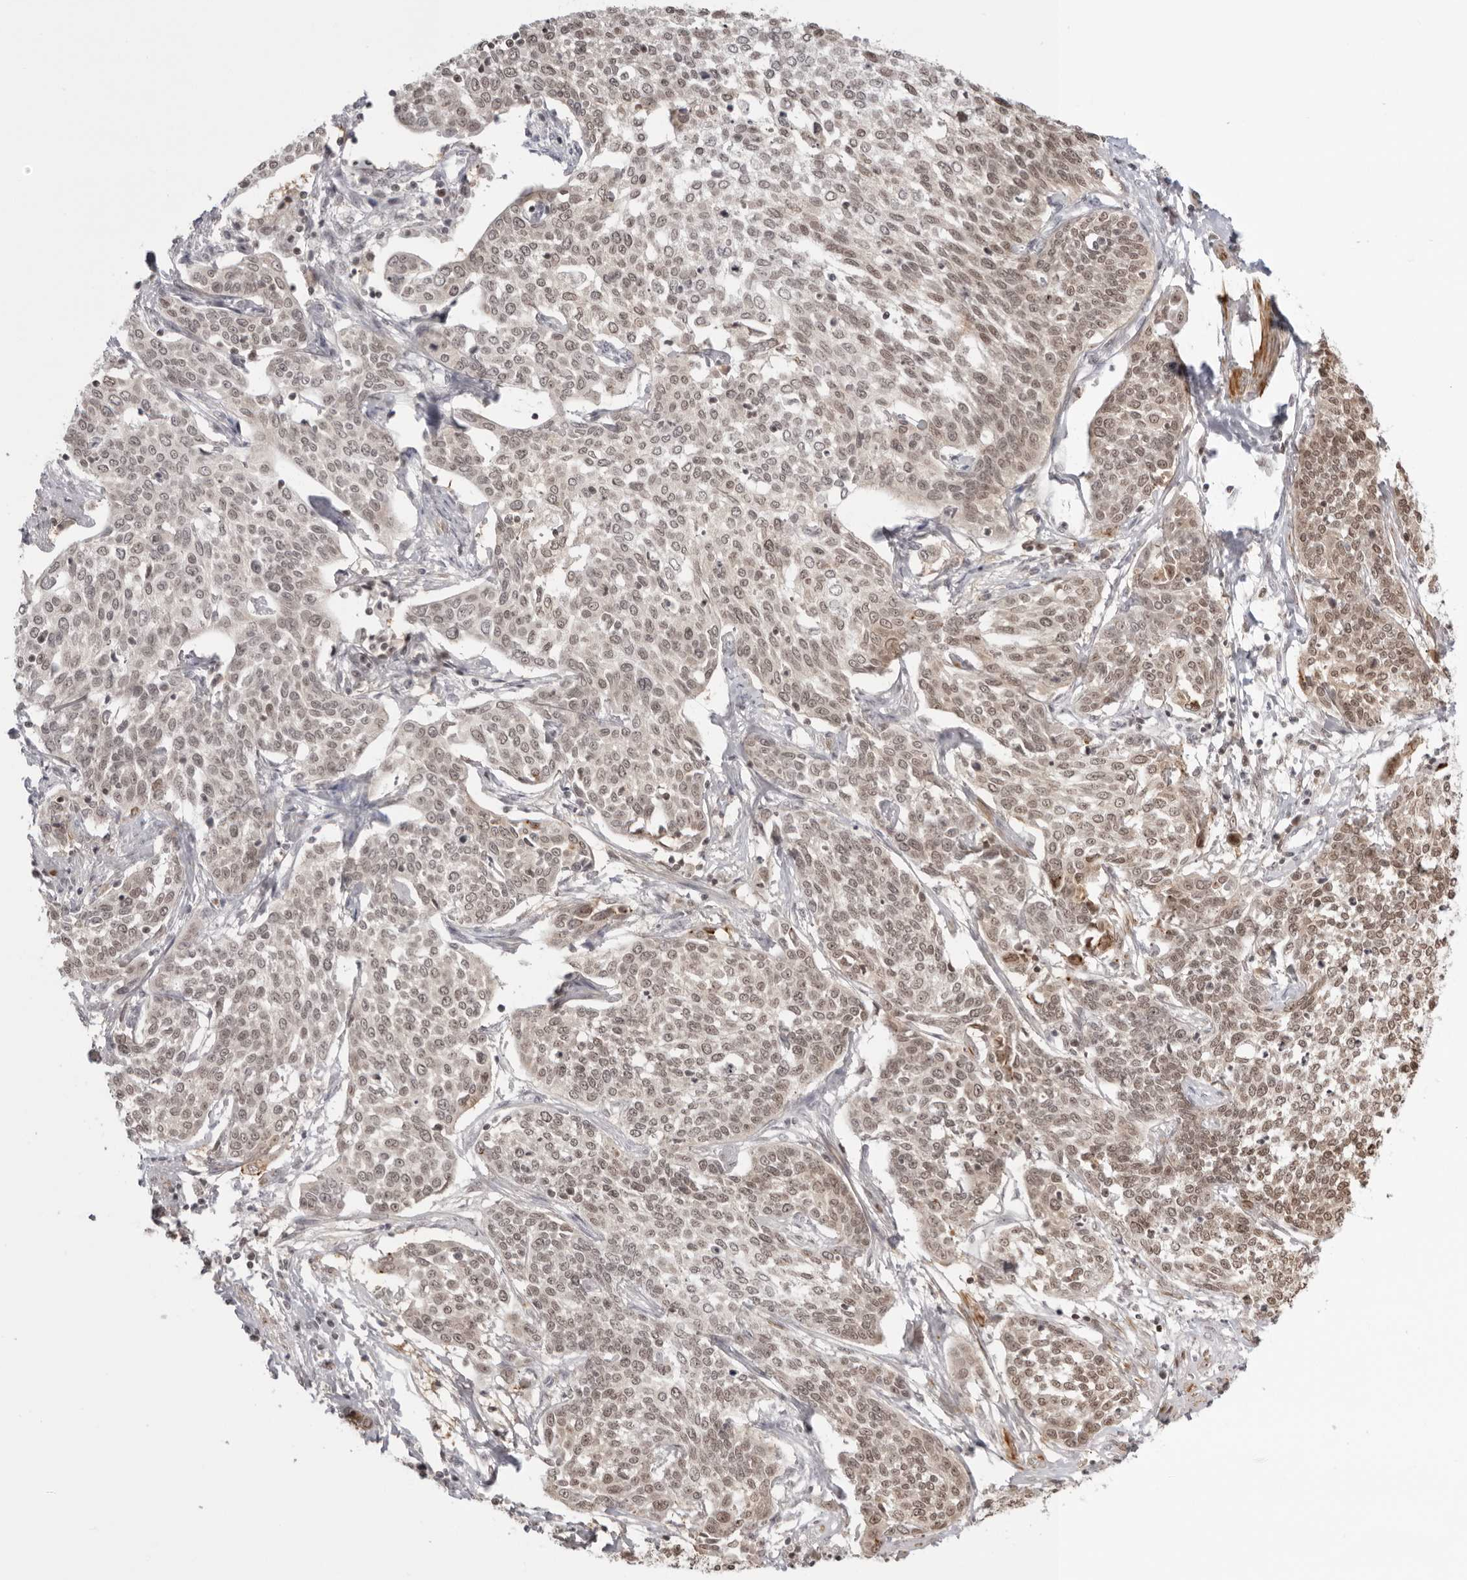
{"staining": {"intensity": "weak", "quantity": ">75%", "location": "nuclear"}, "tissue": "cervical cancer", "cell_type": "Tumor cells", "image_type": "cancer", "snomed": [{"axis": "morphology", "description": "Squamous cell carcinoma, NOS"}, {"axis": "topography", "description": "Cervix"}], "caption": "Protein staining reveals weak nuclear positivity in approximately >75% of tumor cells in cervical cancer (squamous cell carcinoma). The staining is performed using DAB (3,3'-diaminobenzidine) brown chromogen to label protein expression. The nuclei are counter-stained blue using hematoxylin.", "gene": "RNF146", "patient": {"sex": "female", "age": 34}}